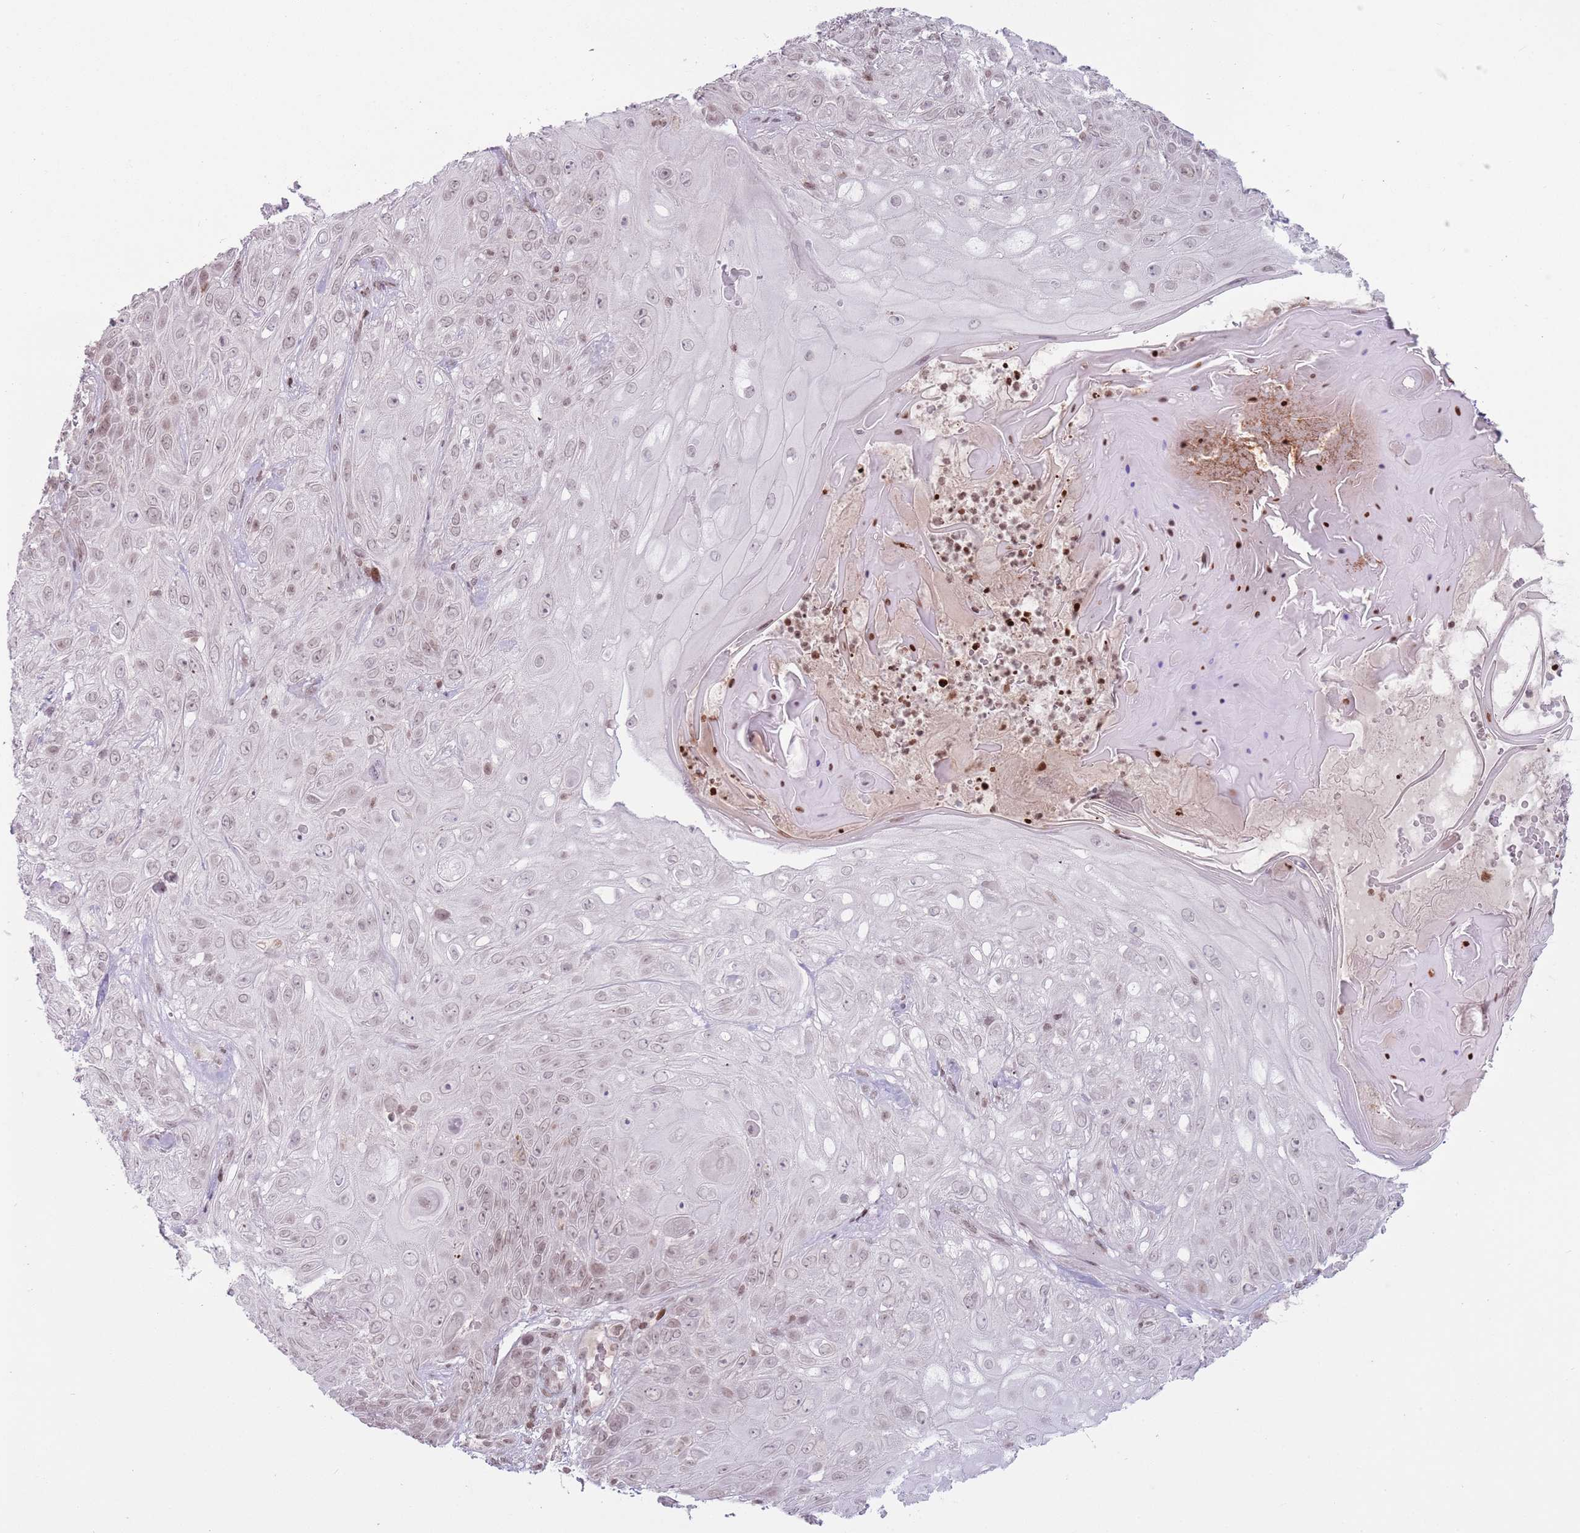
{"staining": {"intensity": "weak", "quantity": "25%-75%", "location": "nuclear"}, "tissue": "skin cancer", "cell_type": "Tumor cells", "image_type": "cancer", "snomed": [{"axis": "morphology", "description": "Normal tissue, NOS"}, {"axis": "morphology", "description": "Squamous cell carcinoma, NOS"}, {"axis": "topography", "description": "Skin"}, {"axis": "topography", "description": "Cartilage tissue"}], "caption": "Human skin cancer stained for a protein (brown) displays weak nuclear positive expression in approximately 25%-75% of tumor cells.", "gene": "SH3RF3", "patient": {"sex": "female", "age": 79}}